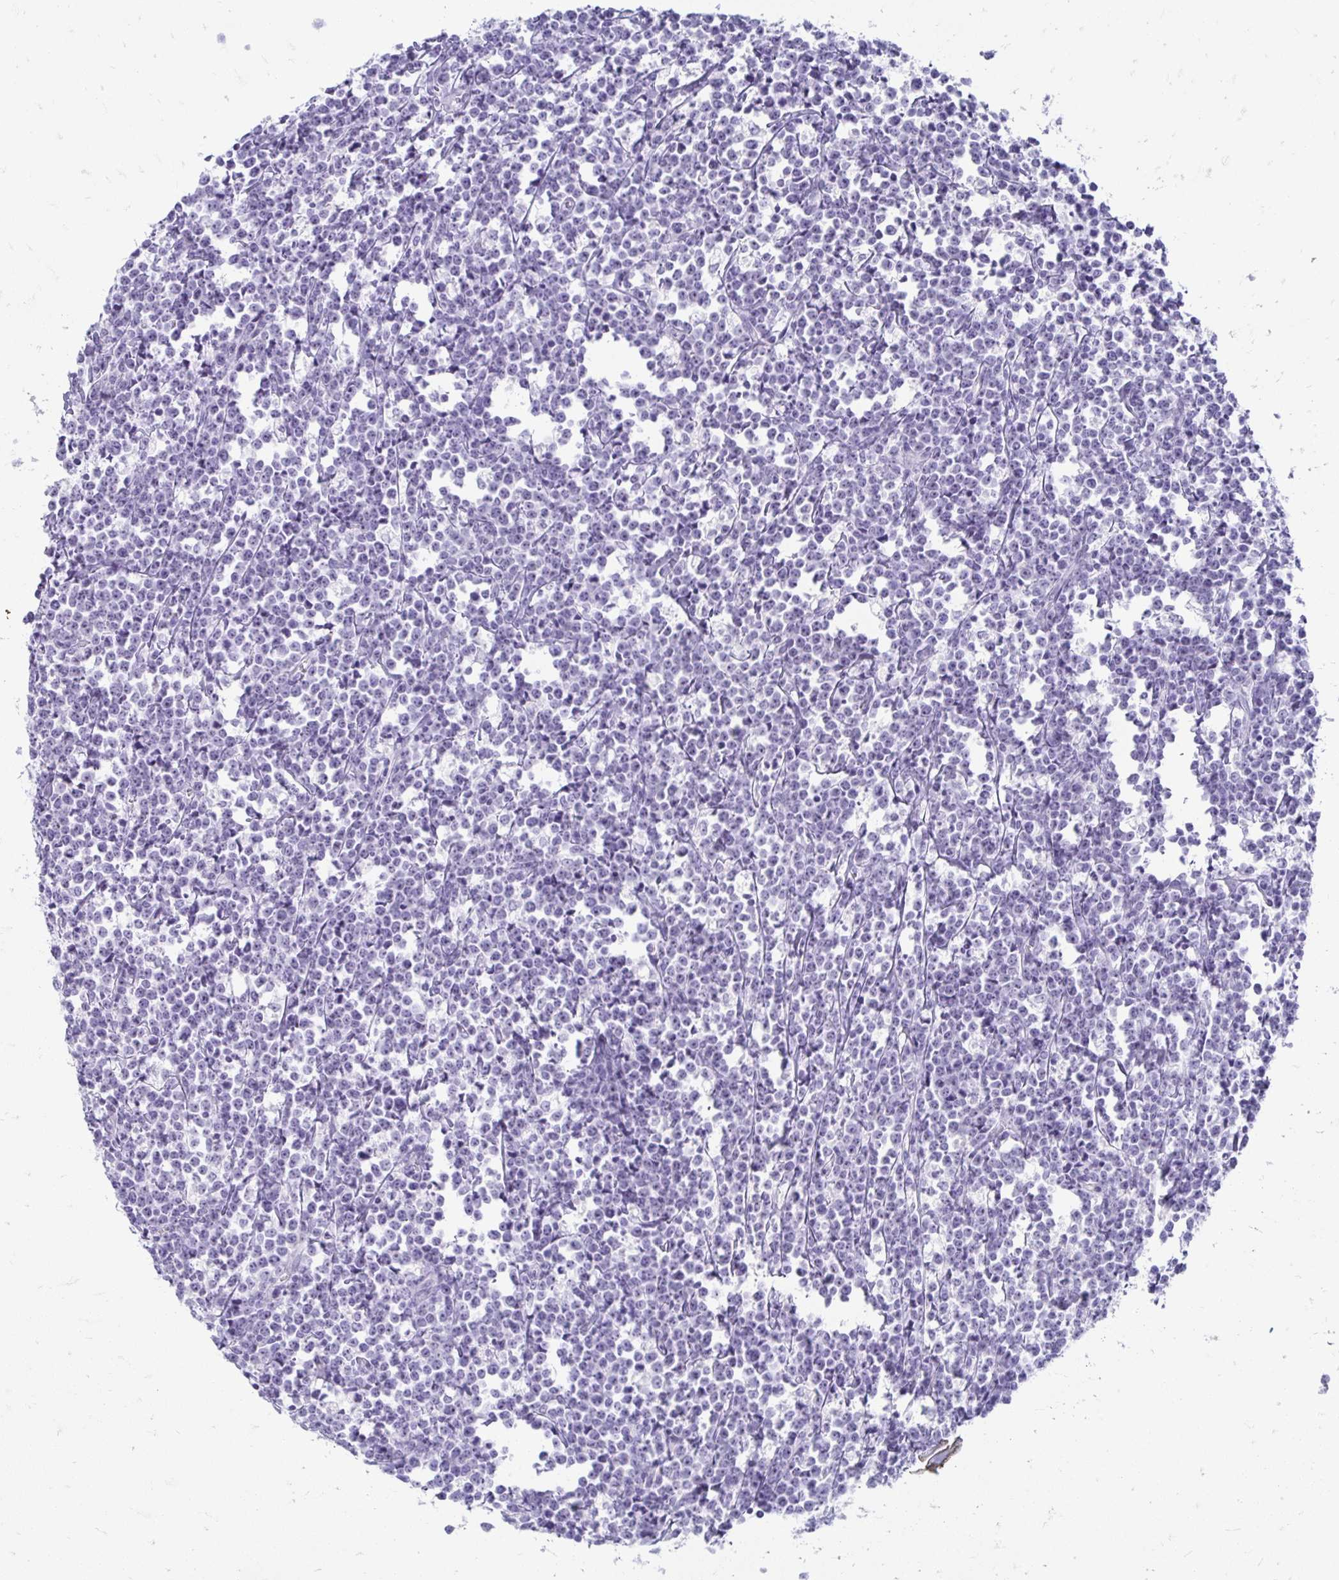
{"staining": {"intensity": "negative", "quantity": "none", "location": "none"}, "tissue": "lymphoma", "cell_type": "Tumor cells", "image_type": "cancer", "snomed": [{"axis": "morphology", "description": "Malignant lymphoma, non-Hodgkin's type, High grade"}, {"axis": "topography", "description": "Small intestine"}], "caption": "Tumor cells show no significant expression in malignant lymphoma, non-Hodgkin's type (high-grade). (DAB (3,3'-diaminobenzidine) immunohistochemistry visualized using brightfield microscopy, high magnification).", "gene": "CST6", "patient": {"sex": "female", "age": 56}}